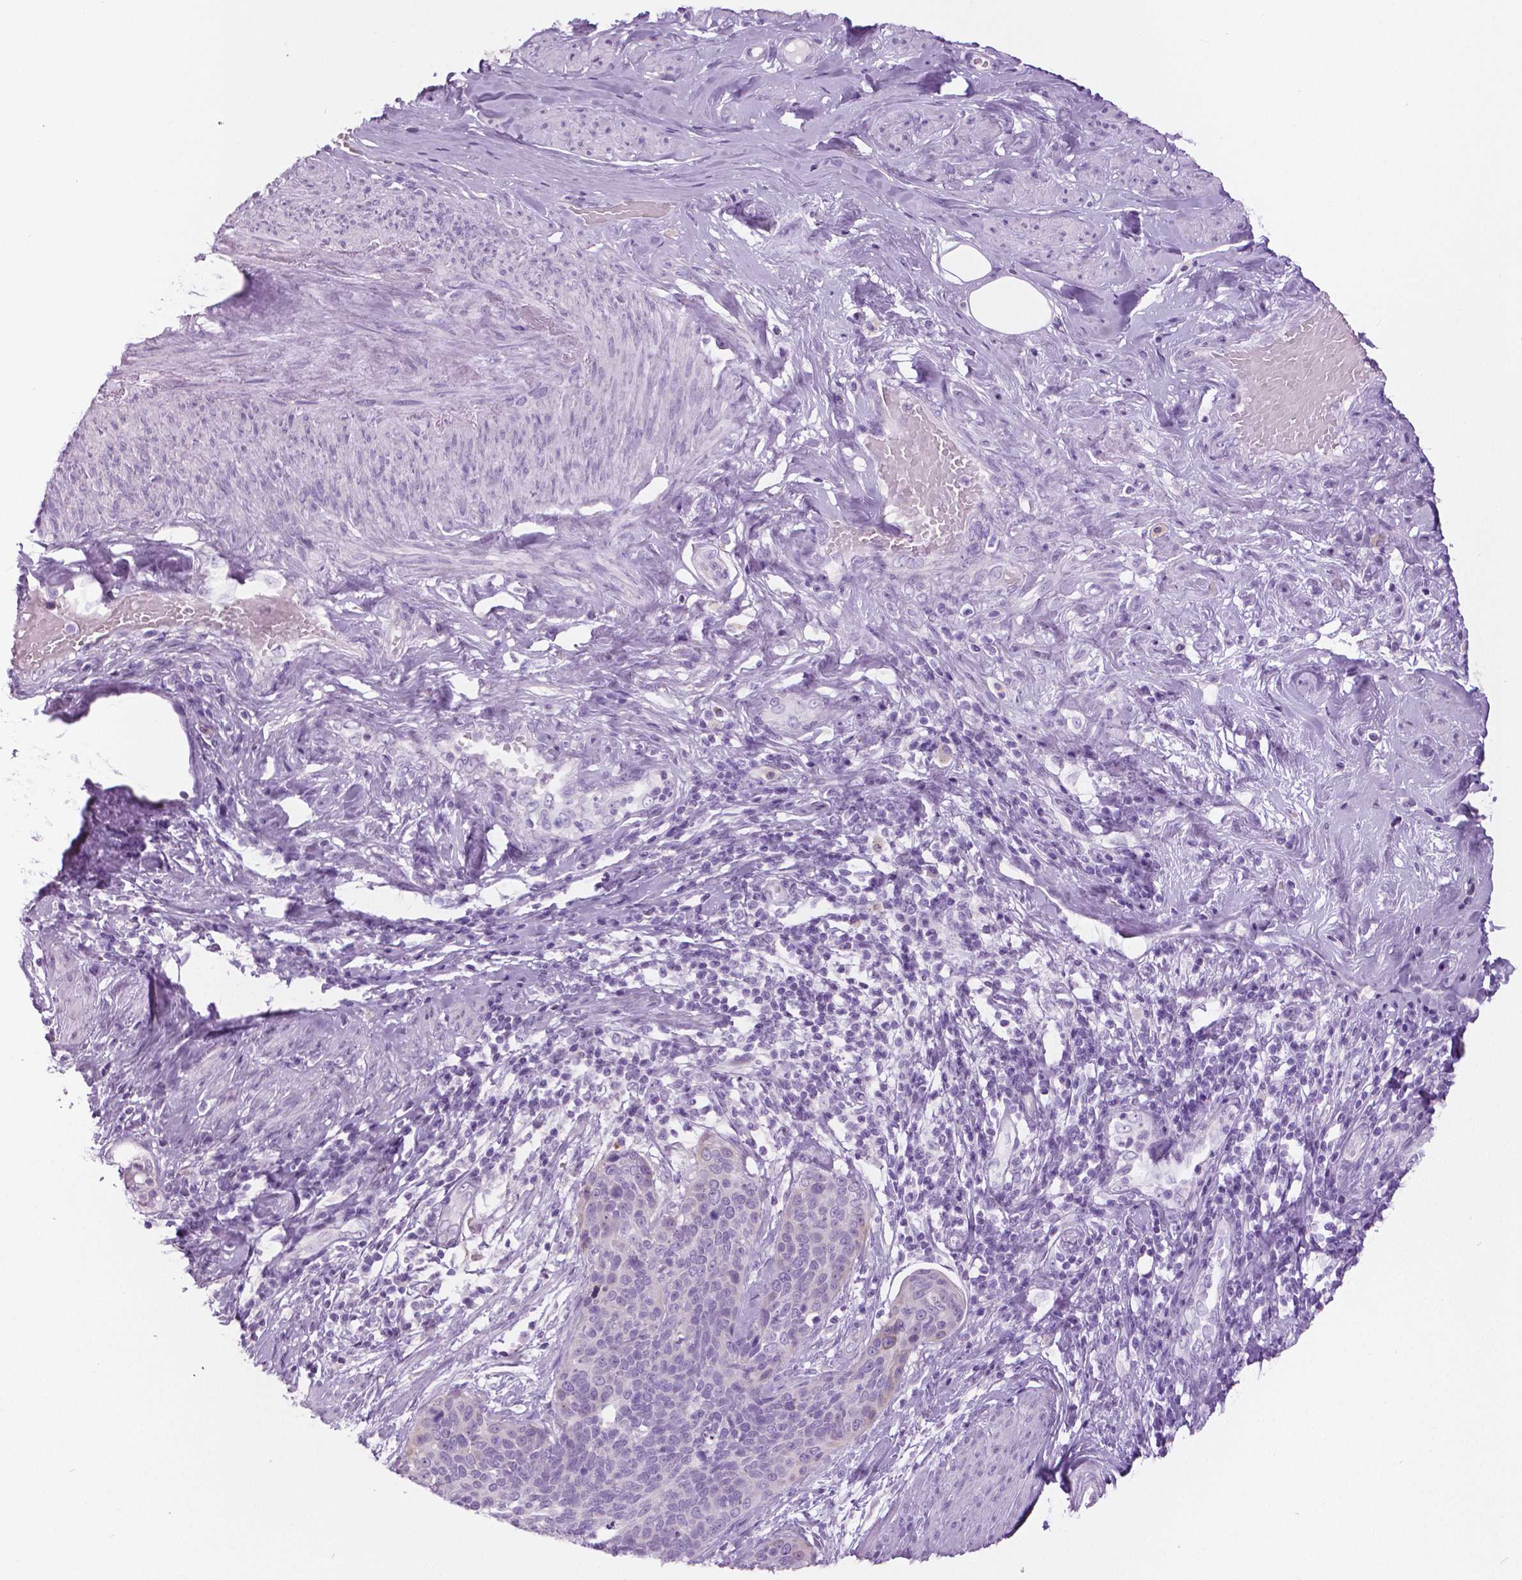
{"staining": {"intensity": "negative", "quantity": "none", "location": "none"}, "tissue": "cervical cancer", "cell_type": "Tumor cells", "image_type": "cancer", "snomed": [{"axis": "morphology", "description": "Squamous cell carcinoma, NOS"}, {"axis": "topography", "description": "Cervix"}], "caption": "High power microscopy image of an immunohistochemistry image of cervical cancer (squamous cell carcinoma), revealing no significant positivity in tumor cells.", "gene": "TP53TG5", "patient": {"sex": "female", "age": 69}}